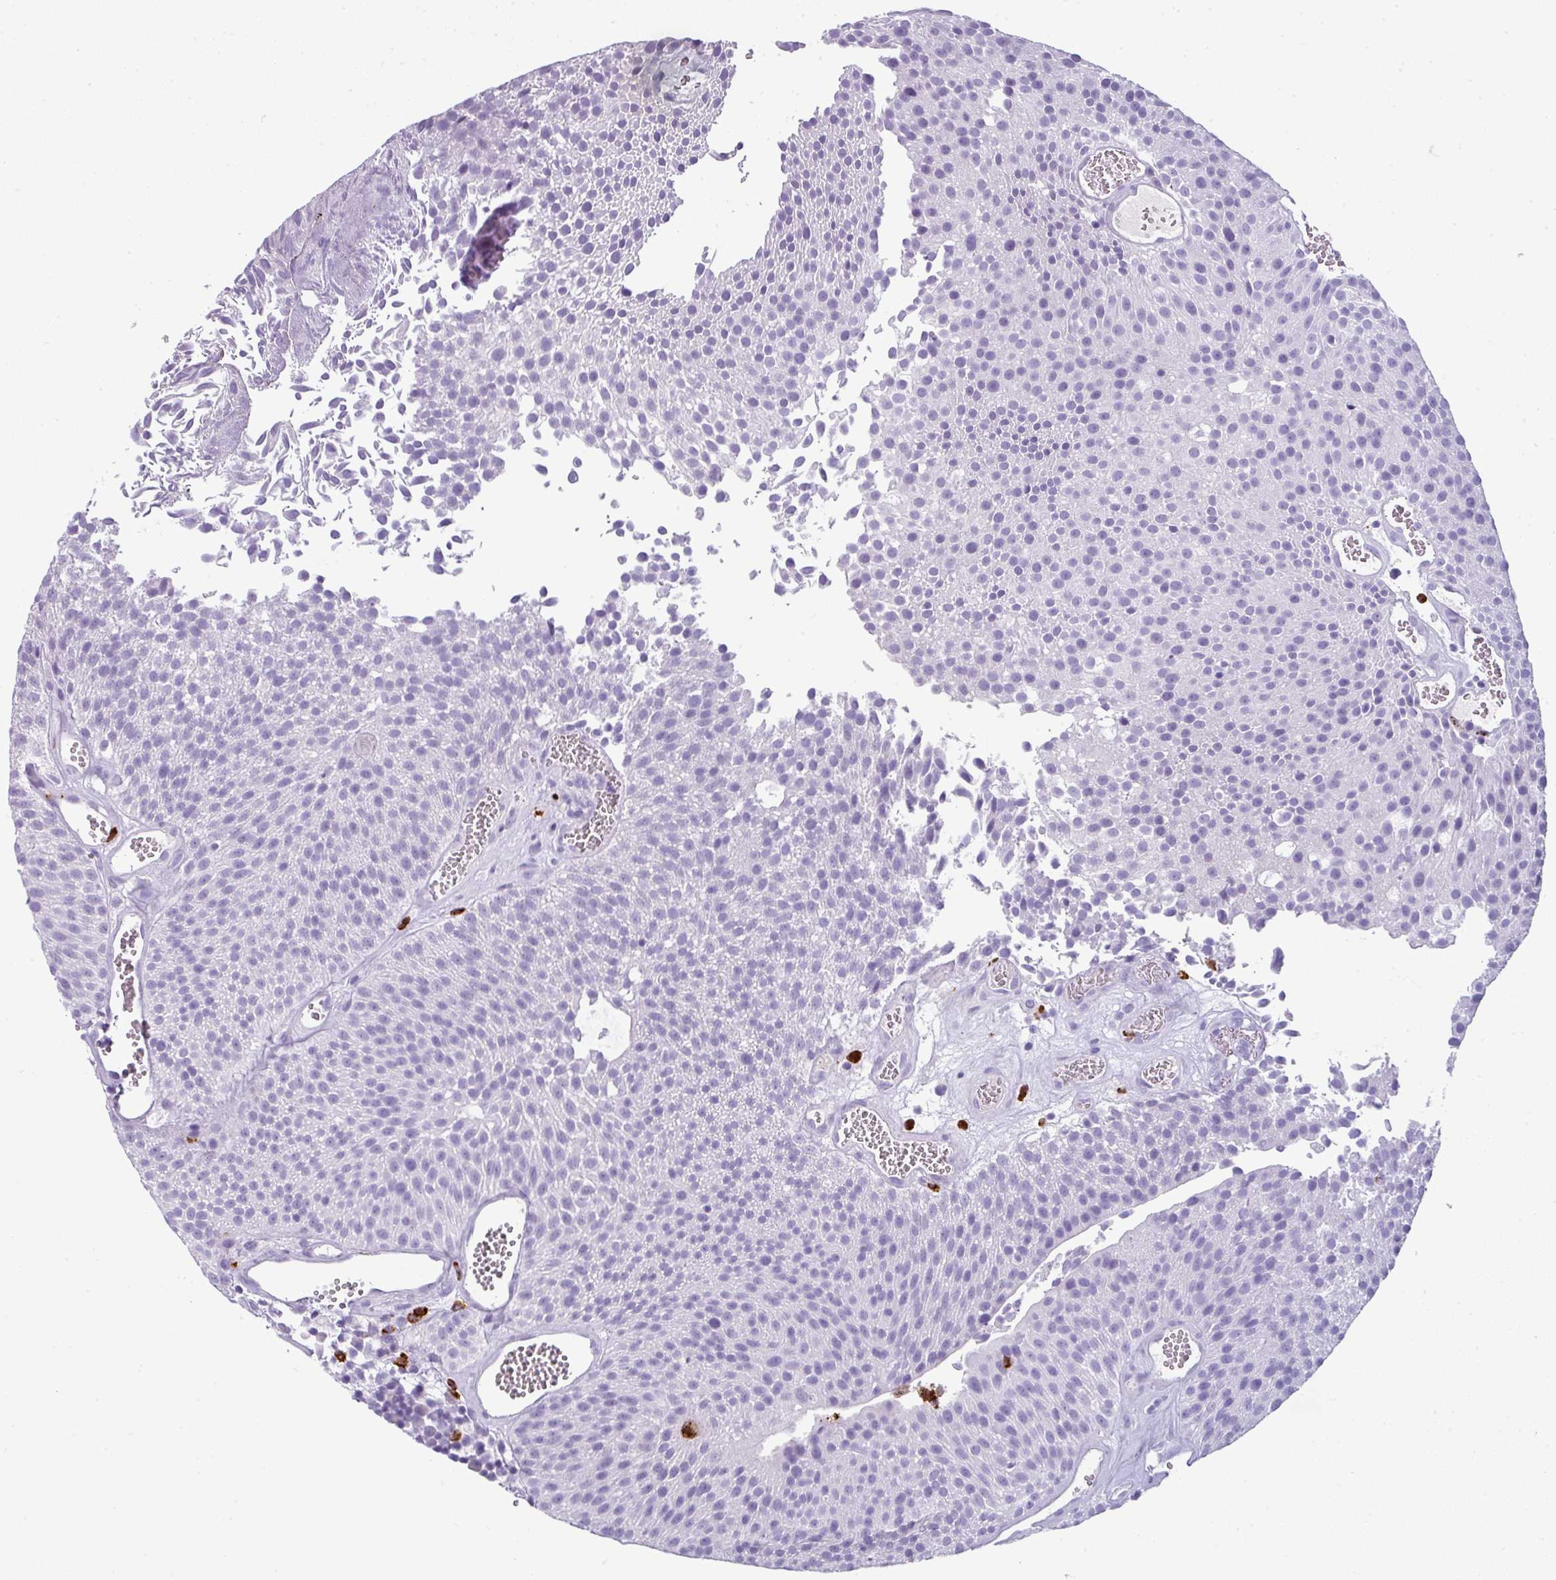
{"staining": {"intensity": "negative", "quantity": "none", "location": "none"}, "tissue": "urothelial cancer", "cell_type": "Tumor cells", "image_type": "cancer", "snomed": [{"axis": "morphology", "description": "Urothelial carcinoma, Low grade"}, {"axis": "topography", "description": "Urinary bladder"}], "caption": "This photomicrograph is of low-grade urothelial carcinoma stained with immunohistochemistry (IHC) to label a protein in brown with the nuclei are counter-stained blue. There is no staining in tumor cells.", "gene": "CTSG", "patient": {"sex": "female", "age": 79}}